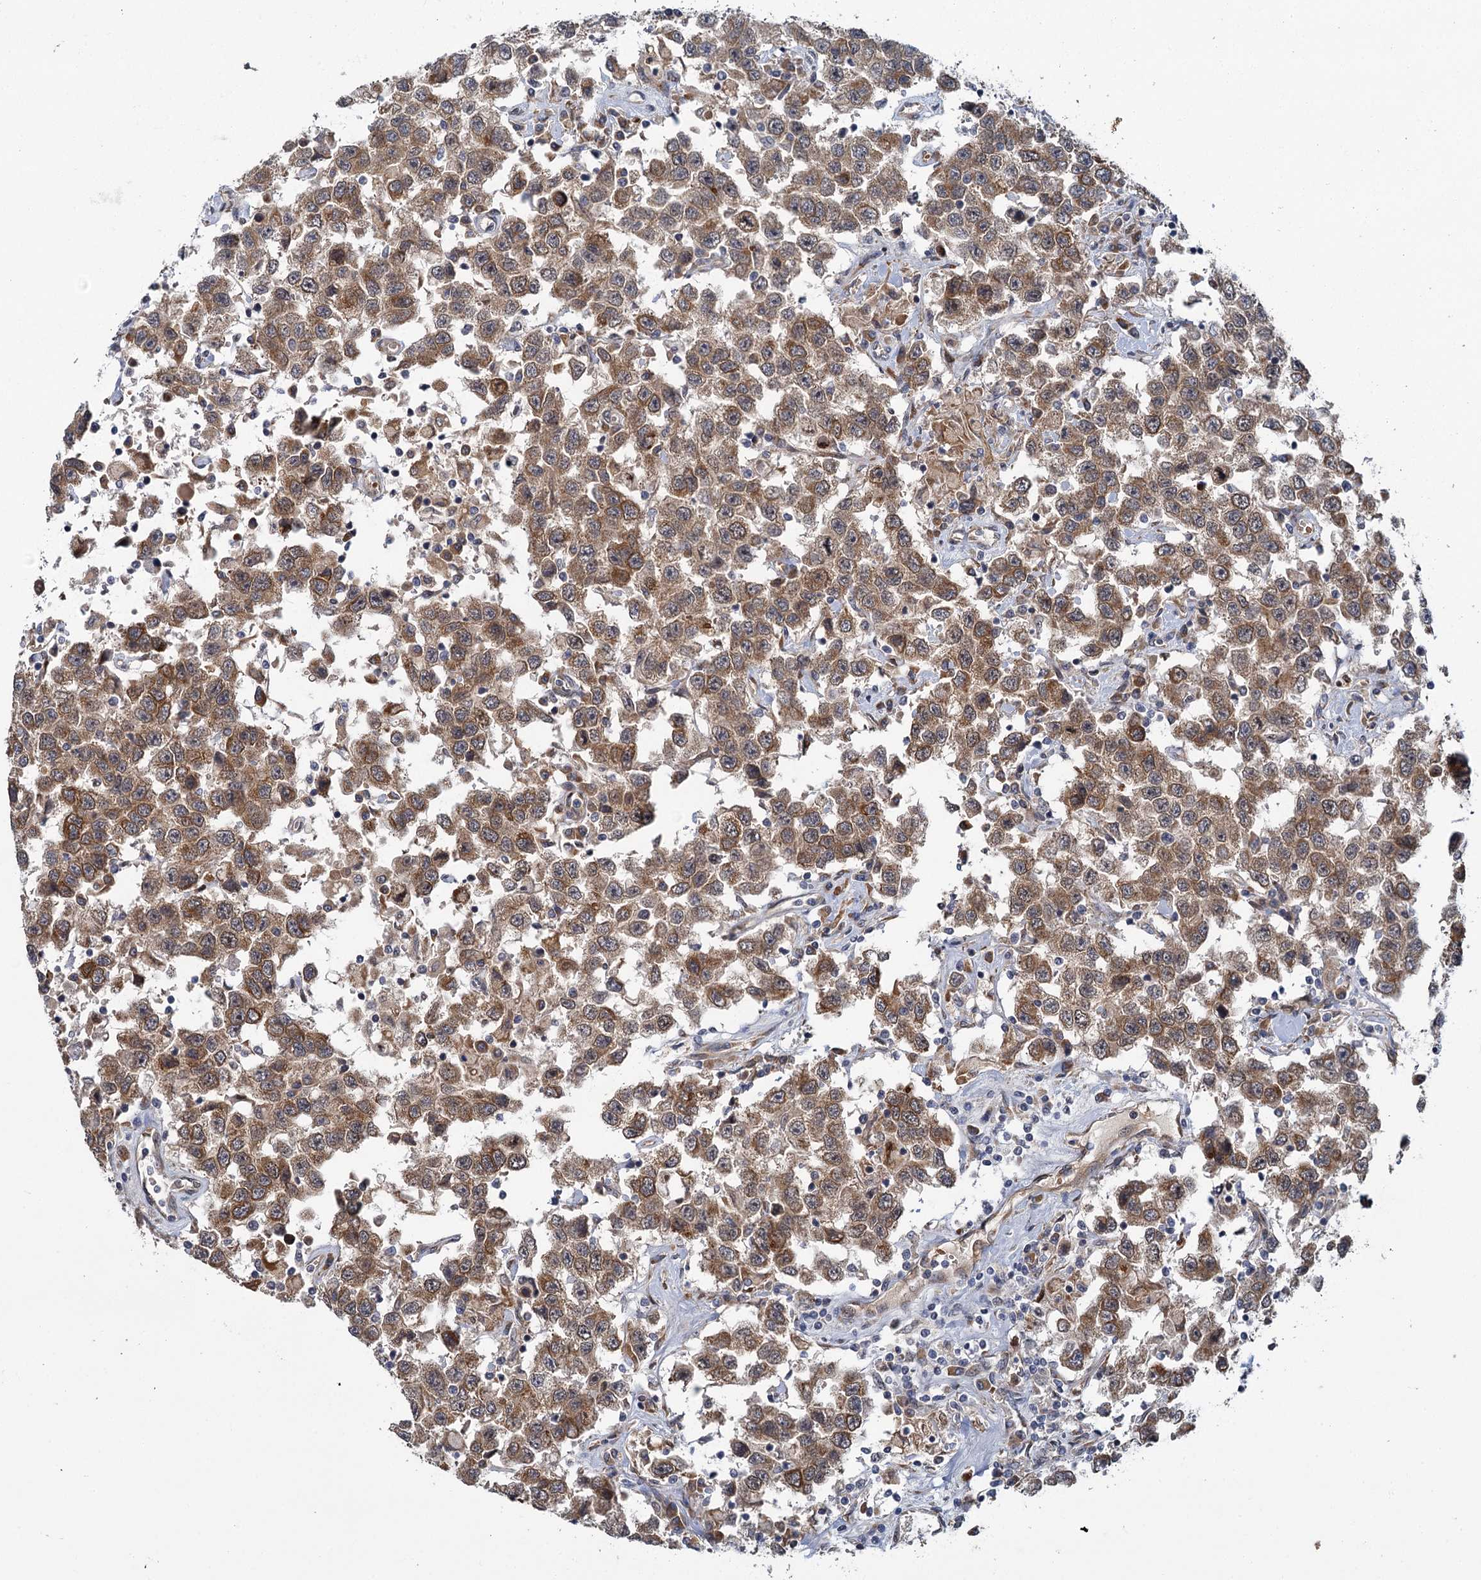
{"staining": {"intensity": "moderate", "quantity": ">75%", "location": "cytoplasmic/membranous"}, "tissue": "testis cancer", "cell_type": "Tumor cells", "image_type": "cancer", "snomed": [{"axis": "morphology", "description": "Seminoma, NOS"}, {"axis": "topography", "description": "Testis"}], "caption": "A medium amount of moderate cytoplasmic/membranous staining is present in approximately >75% of tumor cells in testis seminoma tissue.", "gene": "APBA2", "patient": {"sex": "male", "age": 41}}